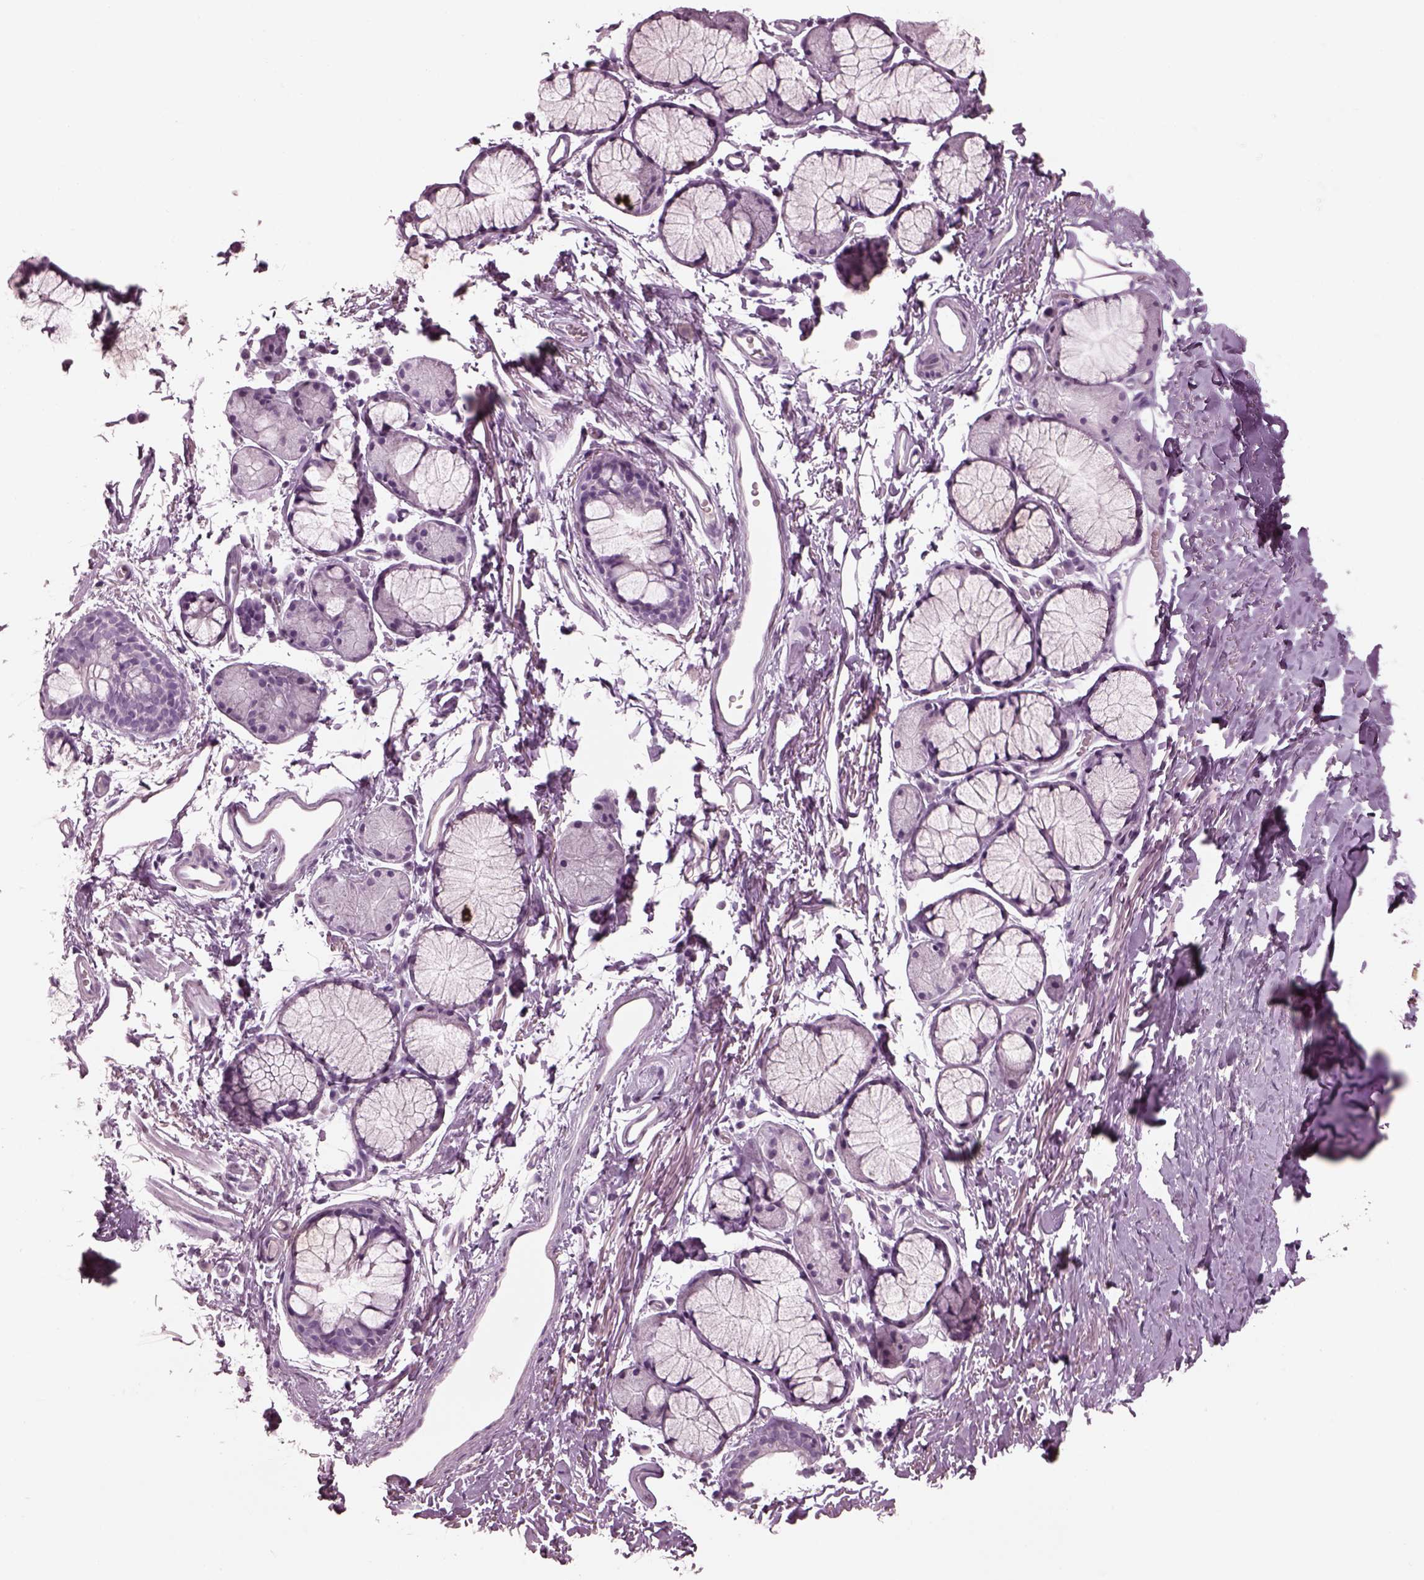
{"staining": {"intensity": "negative", "quantity": "none", "location": "none"}, "tissue": "soft tissue", "cell_type": "Chondrocytes", "image_type": "normal", "snomed": [{"axis": "morphology", "description": "Normal tissue, NOS"}, {"axis": "topography", "description": "Cartilage tissue"}, {"axis": "topography", "description": "Bronchus"}], "caption": "IHC of unremarkable soft tissue displays no positivity in chondrocytes.", "gene": "PDC", "patient": {"sex": "female", "age": 79}}